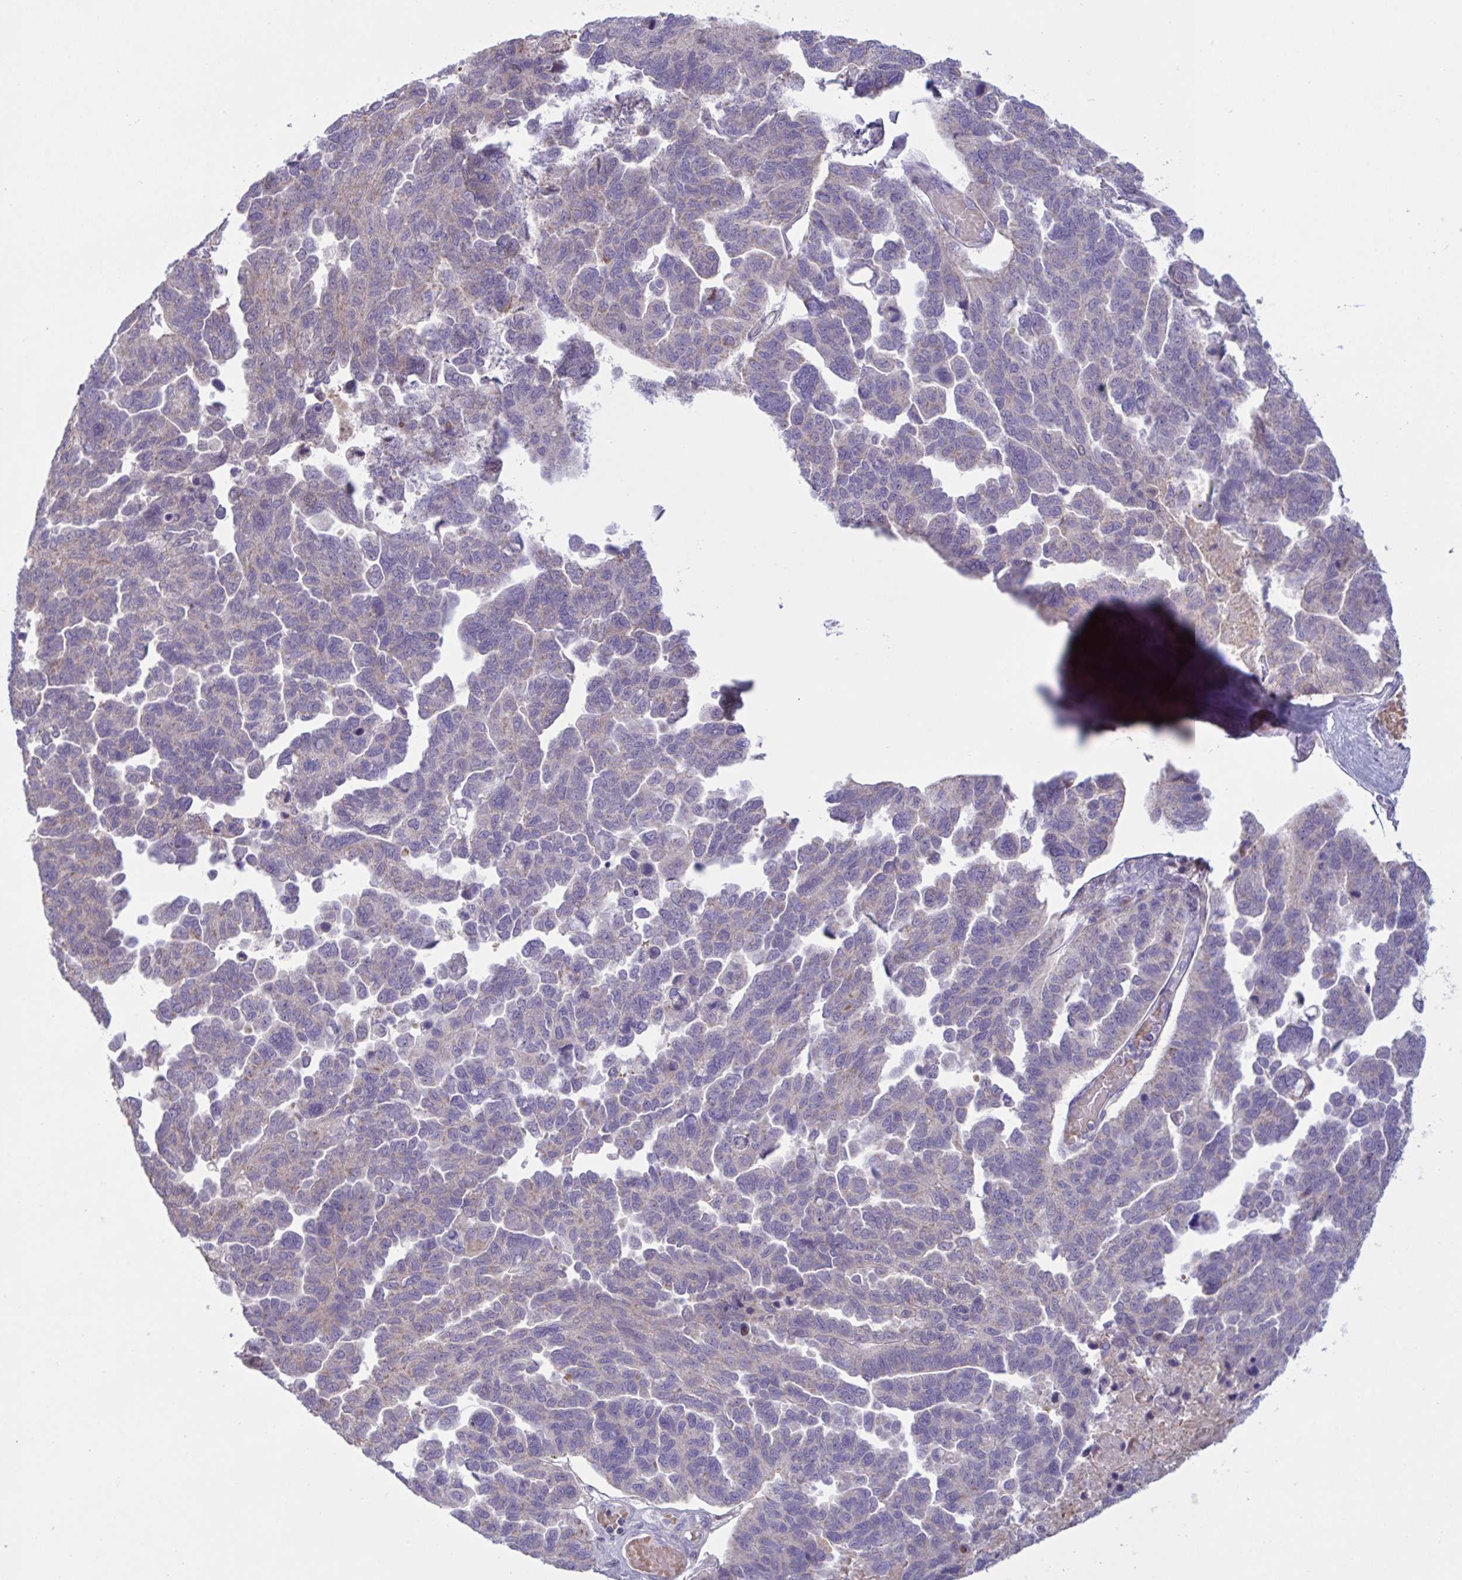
{"staining": {"intensity": "weak", "quantity": "25%-75%", "location": "cytoplasmic/membranous"}, "tissue": "ovarian cancer", "cell_type": "Tumor cells", "image_type": "cancer", "snomed": [{"axis": "morphology", "description": "Cystadenocarcinoma, serous, NOS"}, {"axis": "topography", "description": "Ovary"}], "caption": "Brown immunohistochemical staining in human ovarian cancer reveals weak cytoplasmic/membranous expression in approximately 25%-75% of tumor cells. (Stains: DAB (3,3'-diaminobenzidine) in brown, nuclei in blue, Microscopy: brightfield microscopy at high magnification).", "gene": "VWC2", "patient": {"sex": "female", "age": 64}}